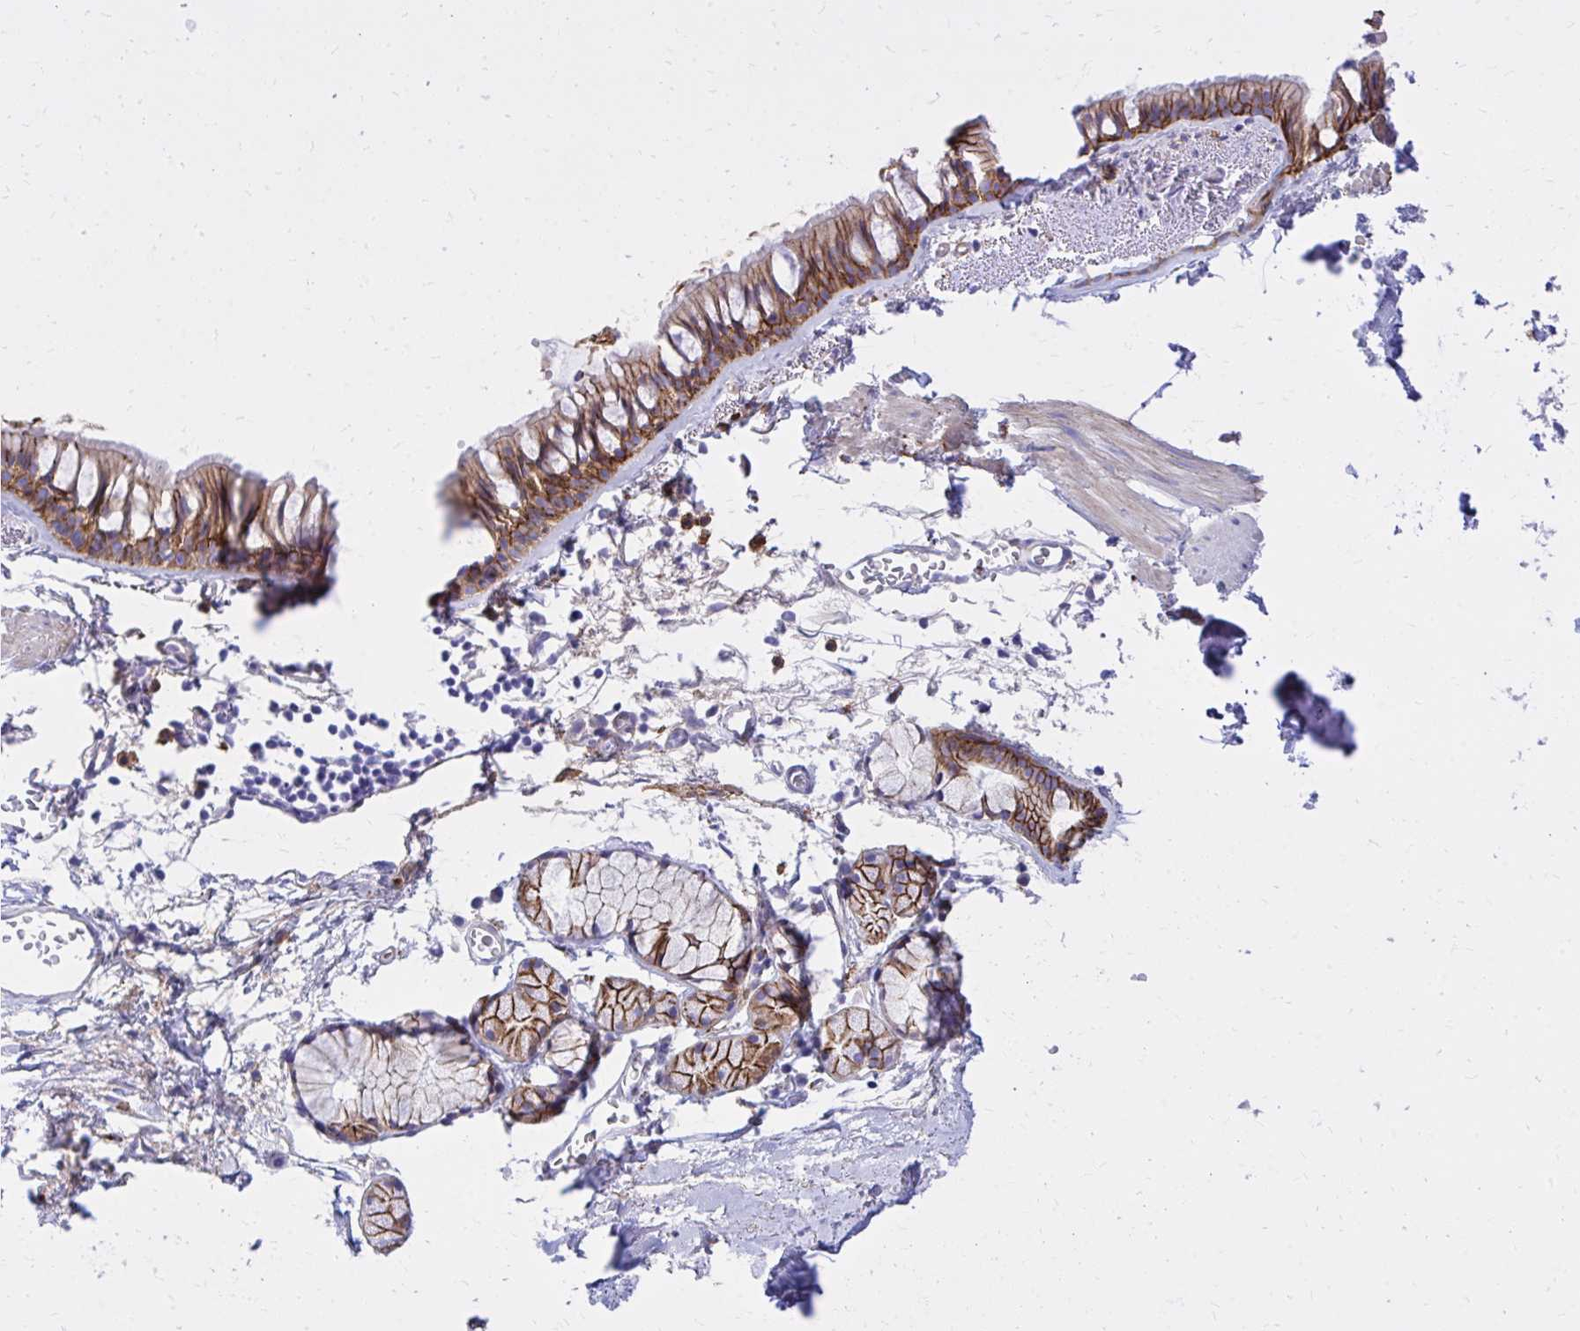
{"staining": {"intensity": "moderate", "quantity": ">75%", "location": "cytoplasmic/membranous"}, "tissue": "bronchus", "cell_type": "Respiratory epithelial cells", "image_type": "normal", "snomed": [{"axis": "morphology", "description": "Normal tissue, NOS"}, {"axis": "topography", "description": "Cartilage tissue"}, {"axis": "topography", "description": "Bronchus"}, {"axis": "topography", "description": "Peripheral nerve tissue"}], "caption": "Bronchus stained for a protein (brown) exhibits moderate cytoplasmic/membranous positive expression in about >75% of respiratory epithelial cells.", "gene": "EPB41L1", "patient": {"sex": "female", "age": 59}}